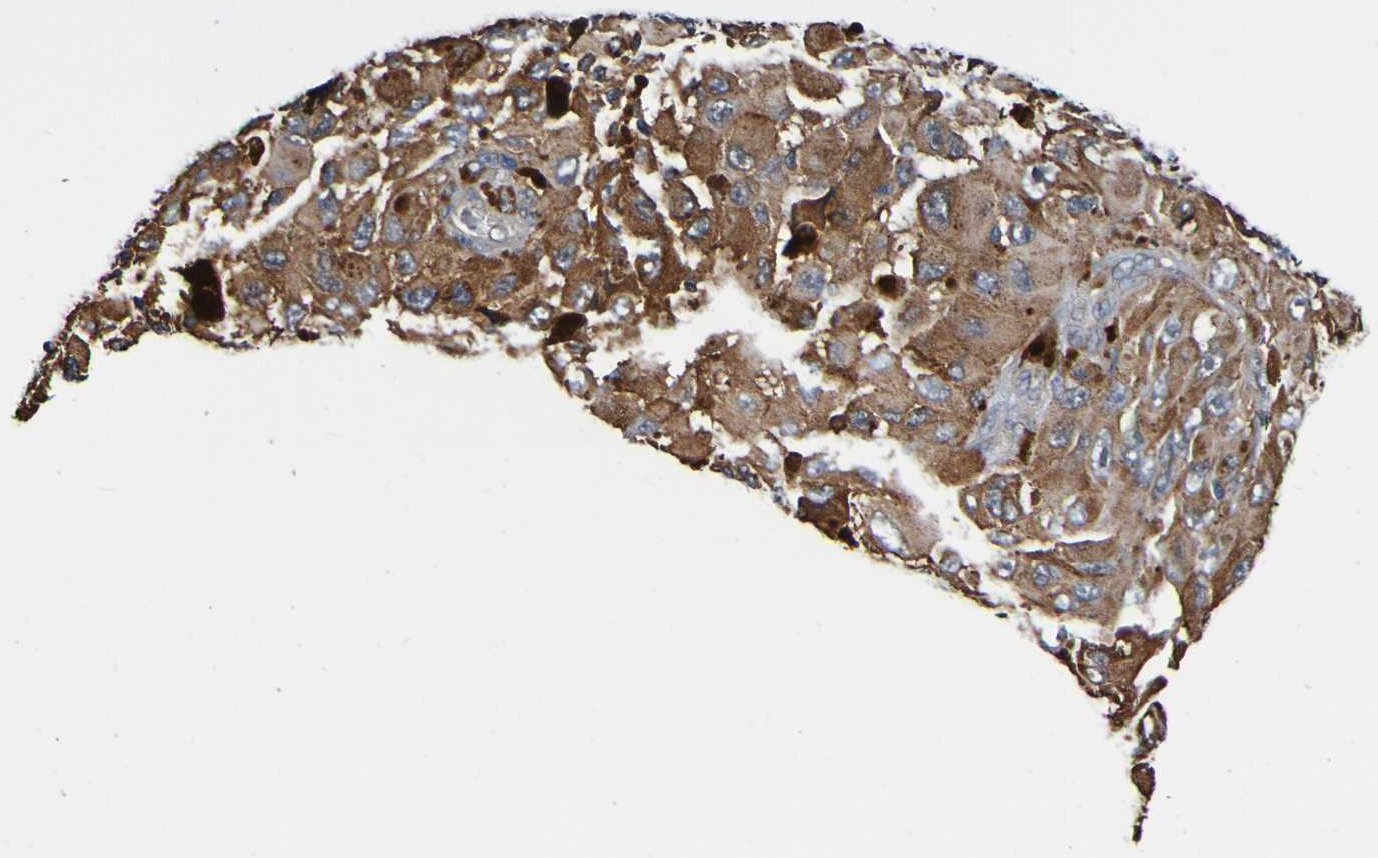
{"staining": {"intensity": "moderate", "quantity": ">75%", "location": "cytoplasmic/membranous"}, "tissue": "melanoma", "cell_type": "Tumor cells", "image_type": "cancer", "snomed": [{"axis": "morphology", "description": "Malignant melanoma, NOS"}, {"axis": "topography", "description": "Skin"}], "caption": "The image demonstrates a brown stain indicating the presence of a protein in the cytoplasmic/membranous of tumor cells in malignant melanoma.", "gene": "AXIN1", "patient": {"sex": "female", "age": 73}}